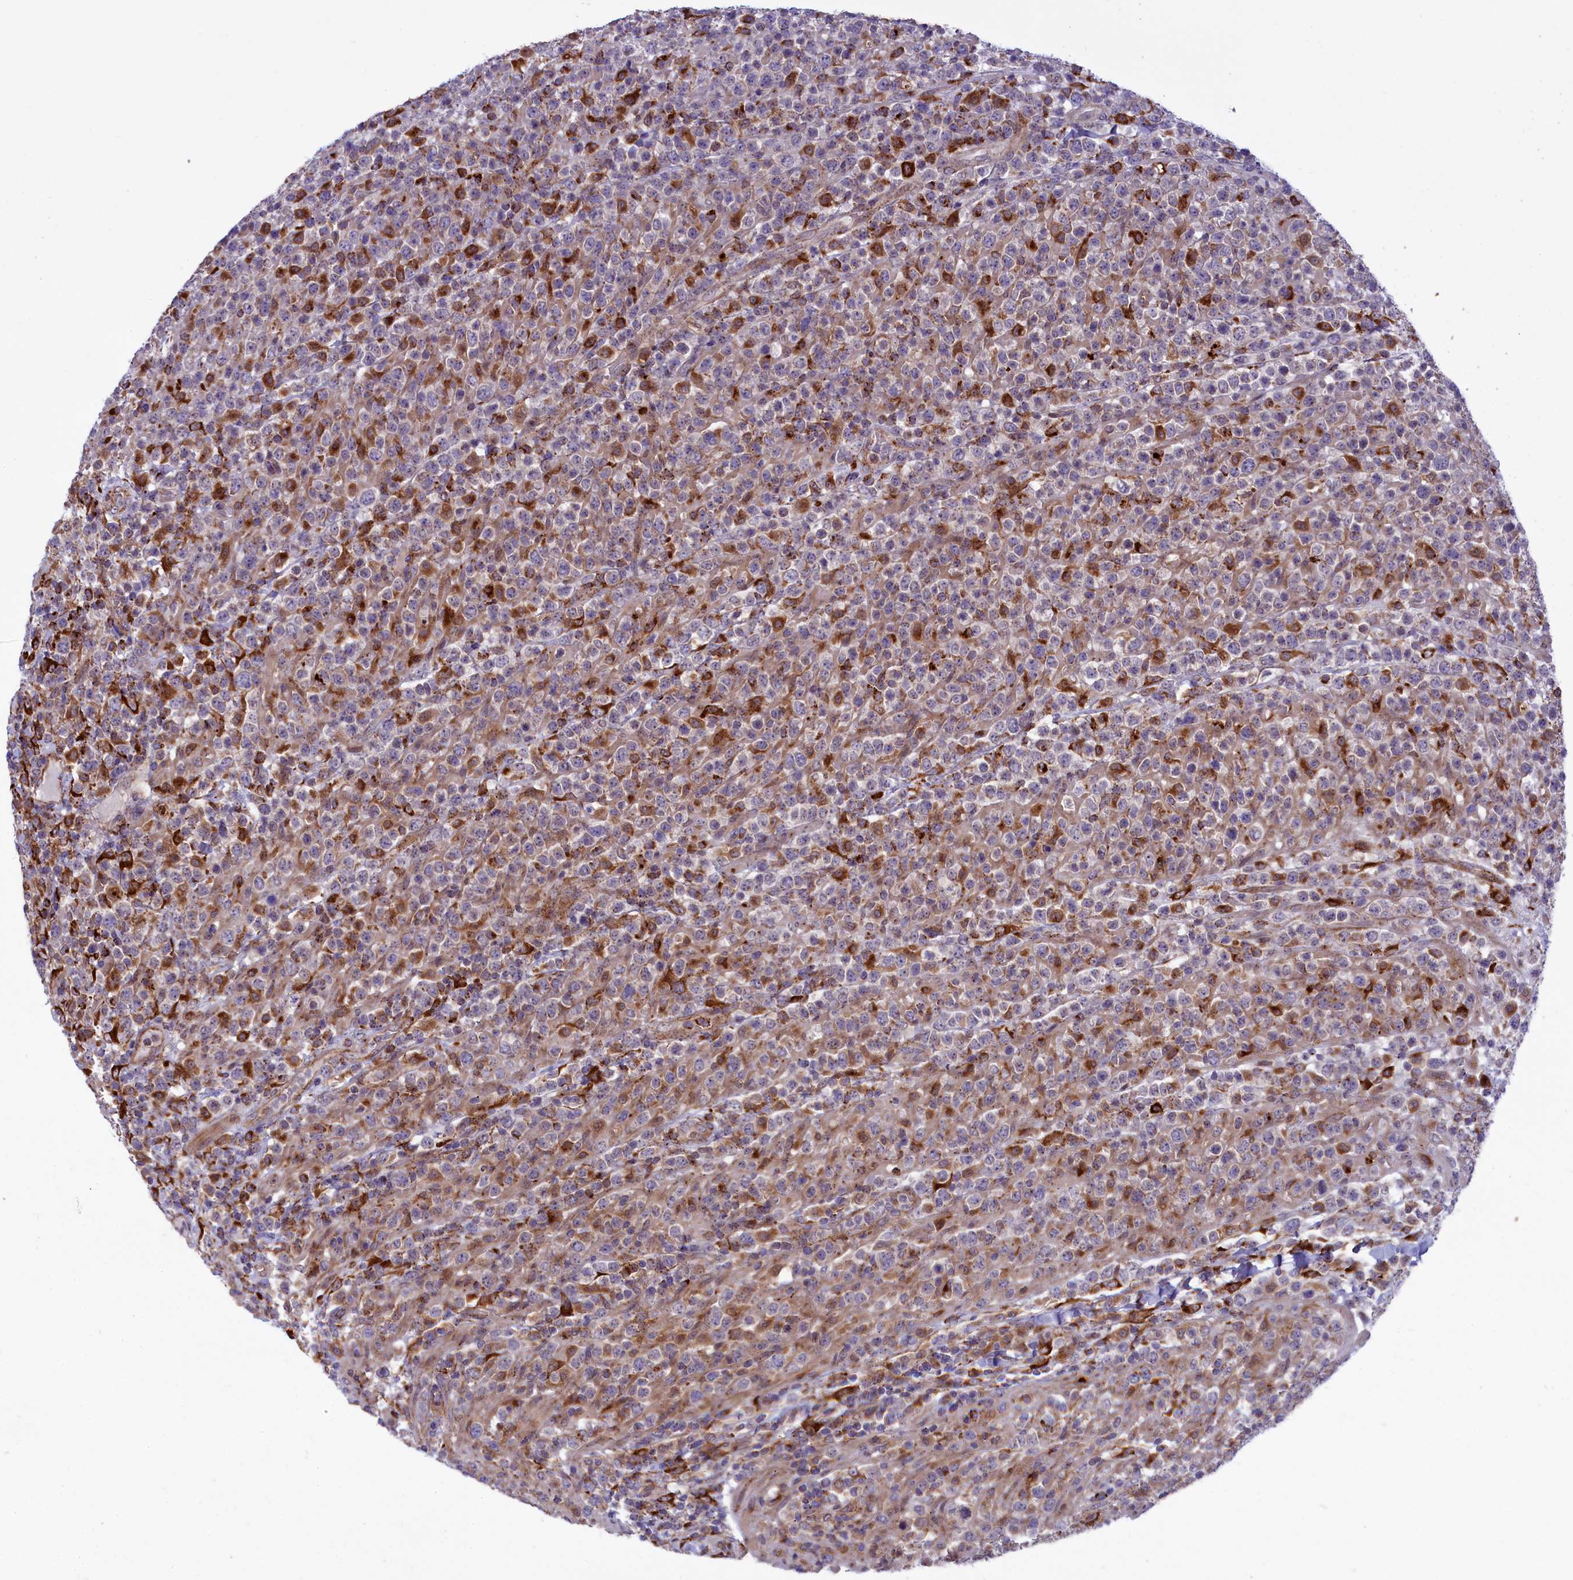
{"staining": {"intensity": "strong", "quantity": "<25%", "location": "cytoplasmic/membranous"}, "tissue": "lymphoma", "cell_type": "Tumor cells", "image_type": "cancer", "snomed": [{"axis": "morphology", "description": "Malignant lymphoma, non-Hodgkin's type, High grade"}, {"axis": "topography", "description": "Colon"}], "caption": "A brown stain labels strong cytoplasmic/membranous expression of a protein in human malignant lymphoma, non-Hodgkin's type (high-grade) tumor cells.", "gene": "MAN2B1", "patient": {"sex": "female", "age": 53}}